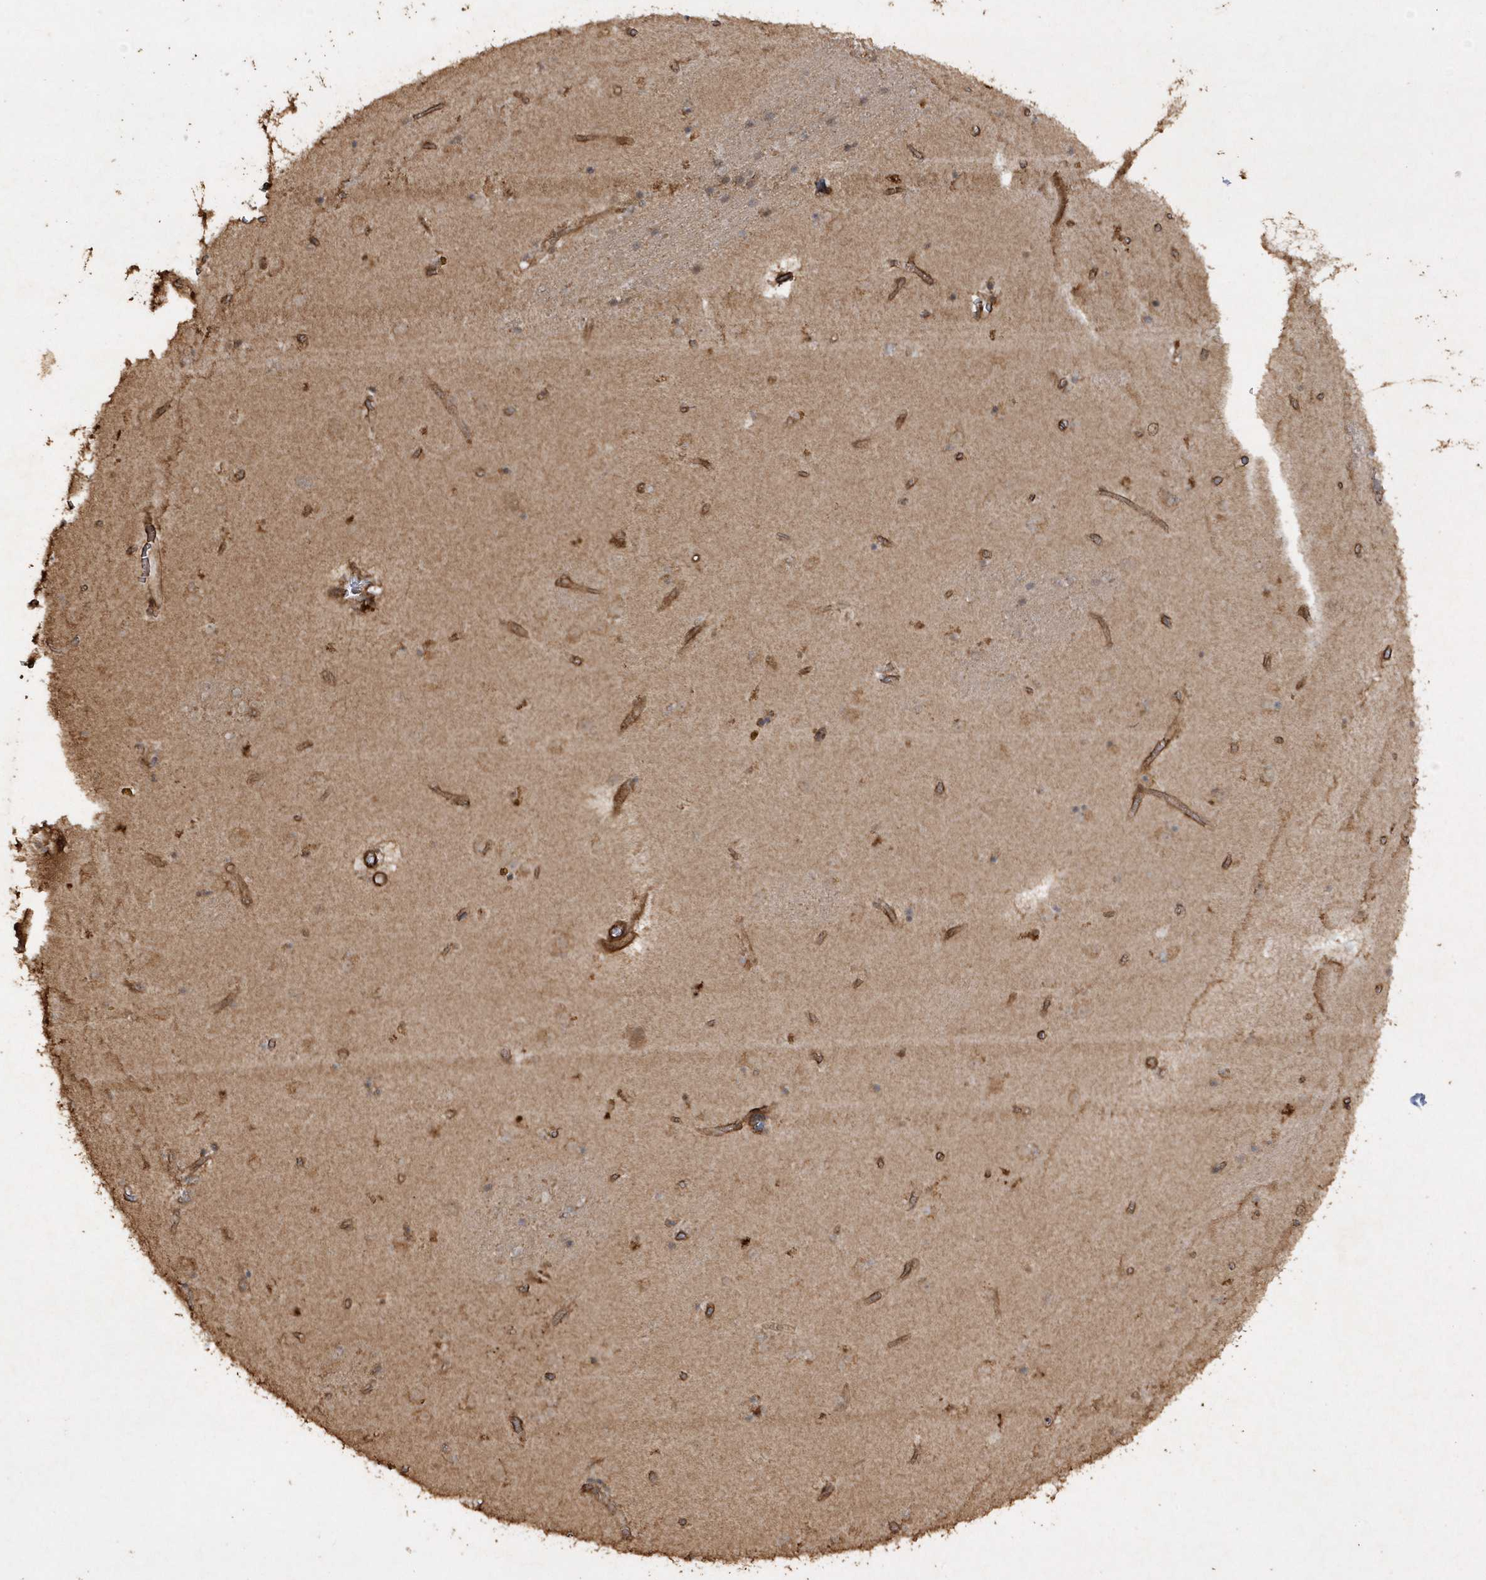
{"staining": {"intensity": "weak", "quantity": "<25%", "location": "cytoplasmic/membranous"}, "tissue": "caudate", "cell_type": "Glial cells", "image_type": "normal", "snomed": [{"axis": "morphology", "description": "Normal tissue, NOS"}, {"axis": "topography", "description": "Lateral ventricle wall"}], "caption": "This is a micrograph of immunohistochemistry staining of benign caudate, which shows no expression in glial cells. (Stains: DAB immunohistochemistry with hematoxylin counter stain, Microscopy: brightfield microscopy at high magnification).", "gene": "AVPI1", "patient": {"sex": "male", "age": 70}}